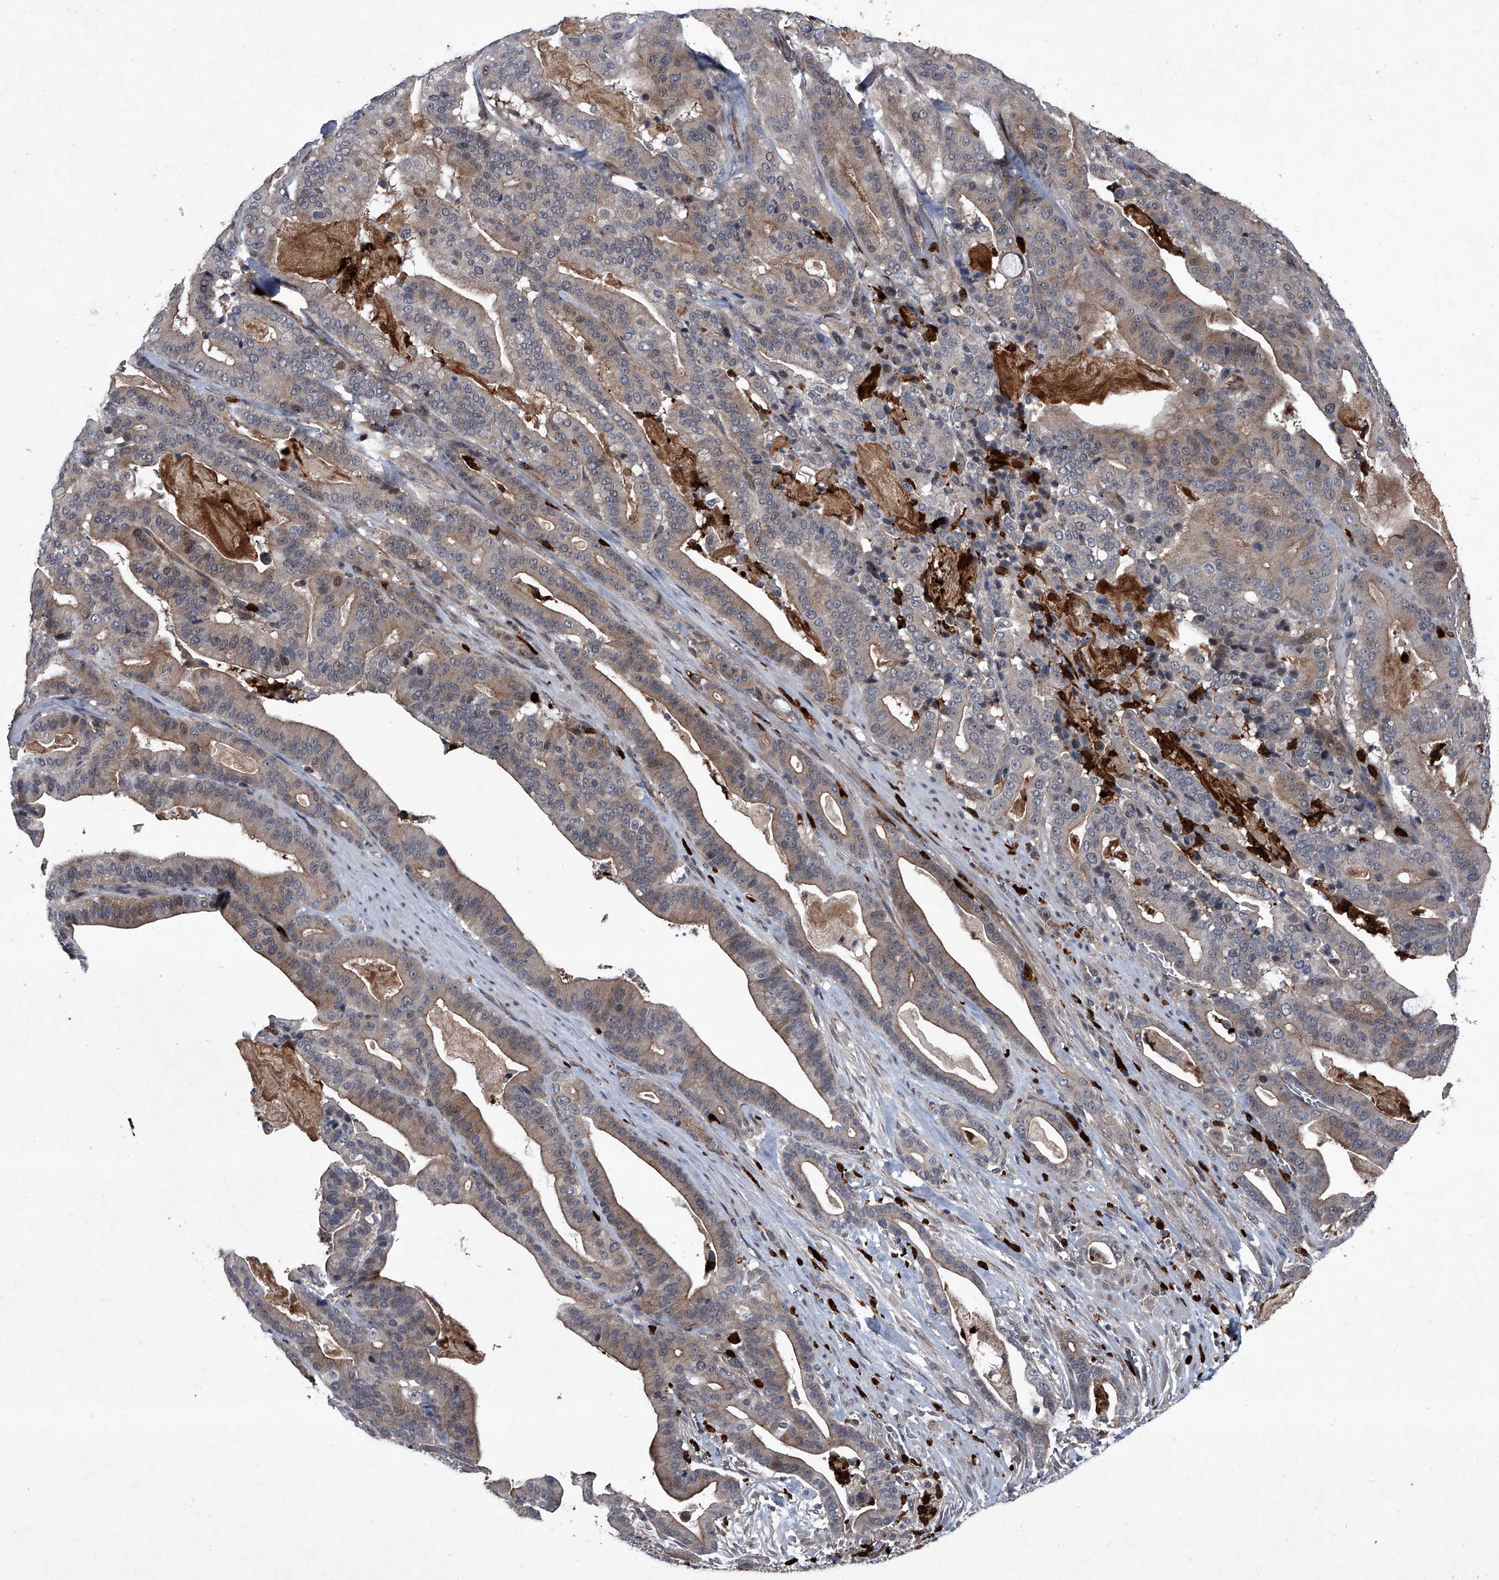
{"staining": {"intensity": "weak", "quantity": "25%-75%", "location": "cytoplasmic/membranous"}, "tissue": "pancreatic cancer", "cell_type": "Tumor cells", "image_type": "cancer", "snomed": [{"axis": "morphology", "description": "Adenocarcinoma, NOS"}, {"axis": "topography", "description": "Pancreas"}], "caption": "DAB immunohistochemical staining of pancreatic cancer reveals weak cytoplasmic/membranous protein staining in about 25%-75% of tumor cells.", "gene": "MAPKAP1", "patient": {"sex": "male", "age": 63}}